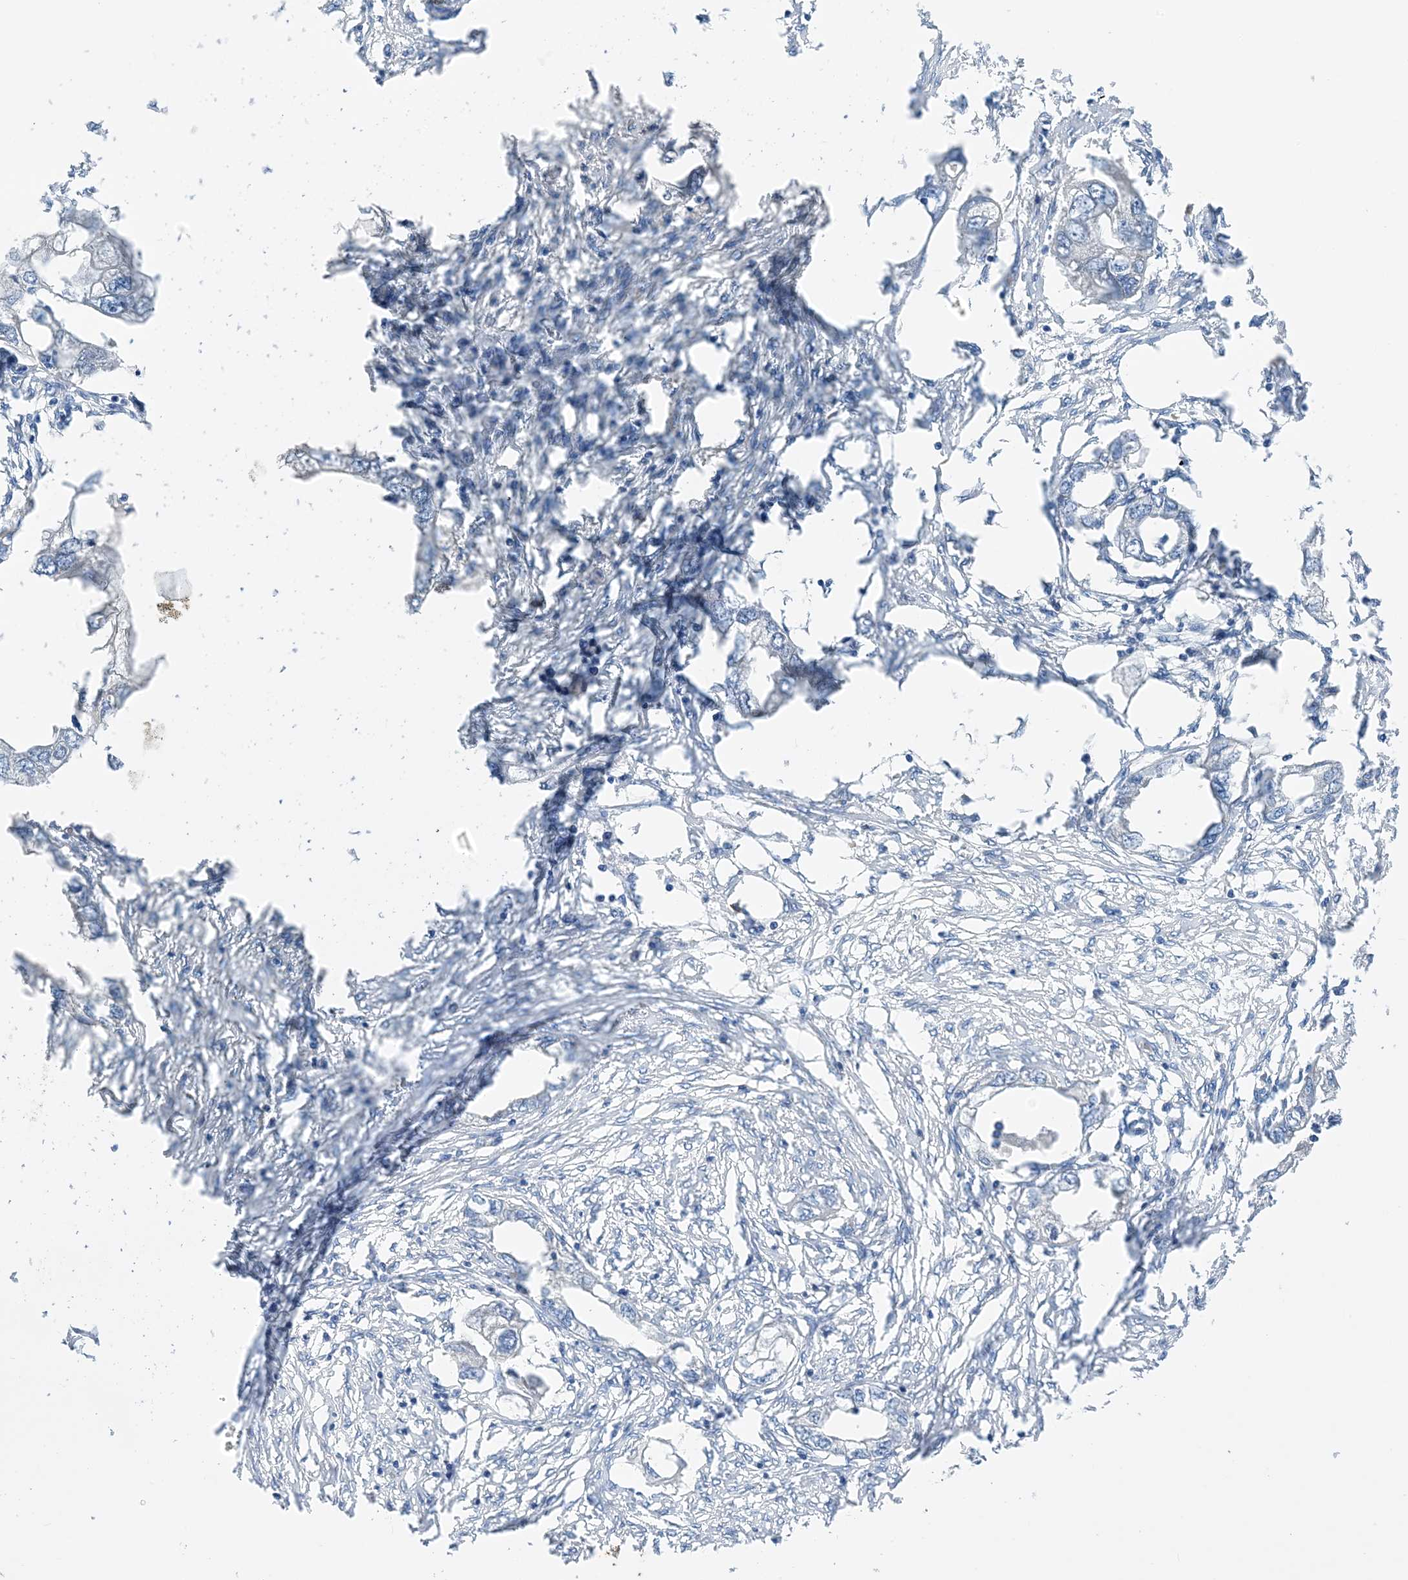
{"staining": {"intensity": "negative", "quantity": "none", "location": "none"}, "tissue": "endometrial cancer", "cell_type": "Tumor cells", "image_type": "cancer", "snomed": [{"axis": "morphology", "description": "Adenocarcinoma, NOS"}, {"axis": "morphology", "description": "Adenocarcinoma, metastatic, NOS"}, {"axis": "topography", "description": "Adipose tissue"}, {"axis": "topography", "description": "Endometrium"}], "caption": "This is an IHC micrograph of human endometrial adenocarcinoma. There is no staining in tumor cells.", "gene": "SLC5A11", "patient": {"sex": "female", "age": 67}}